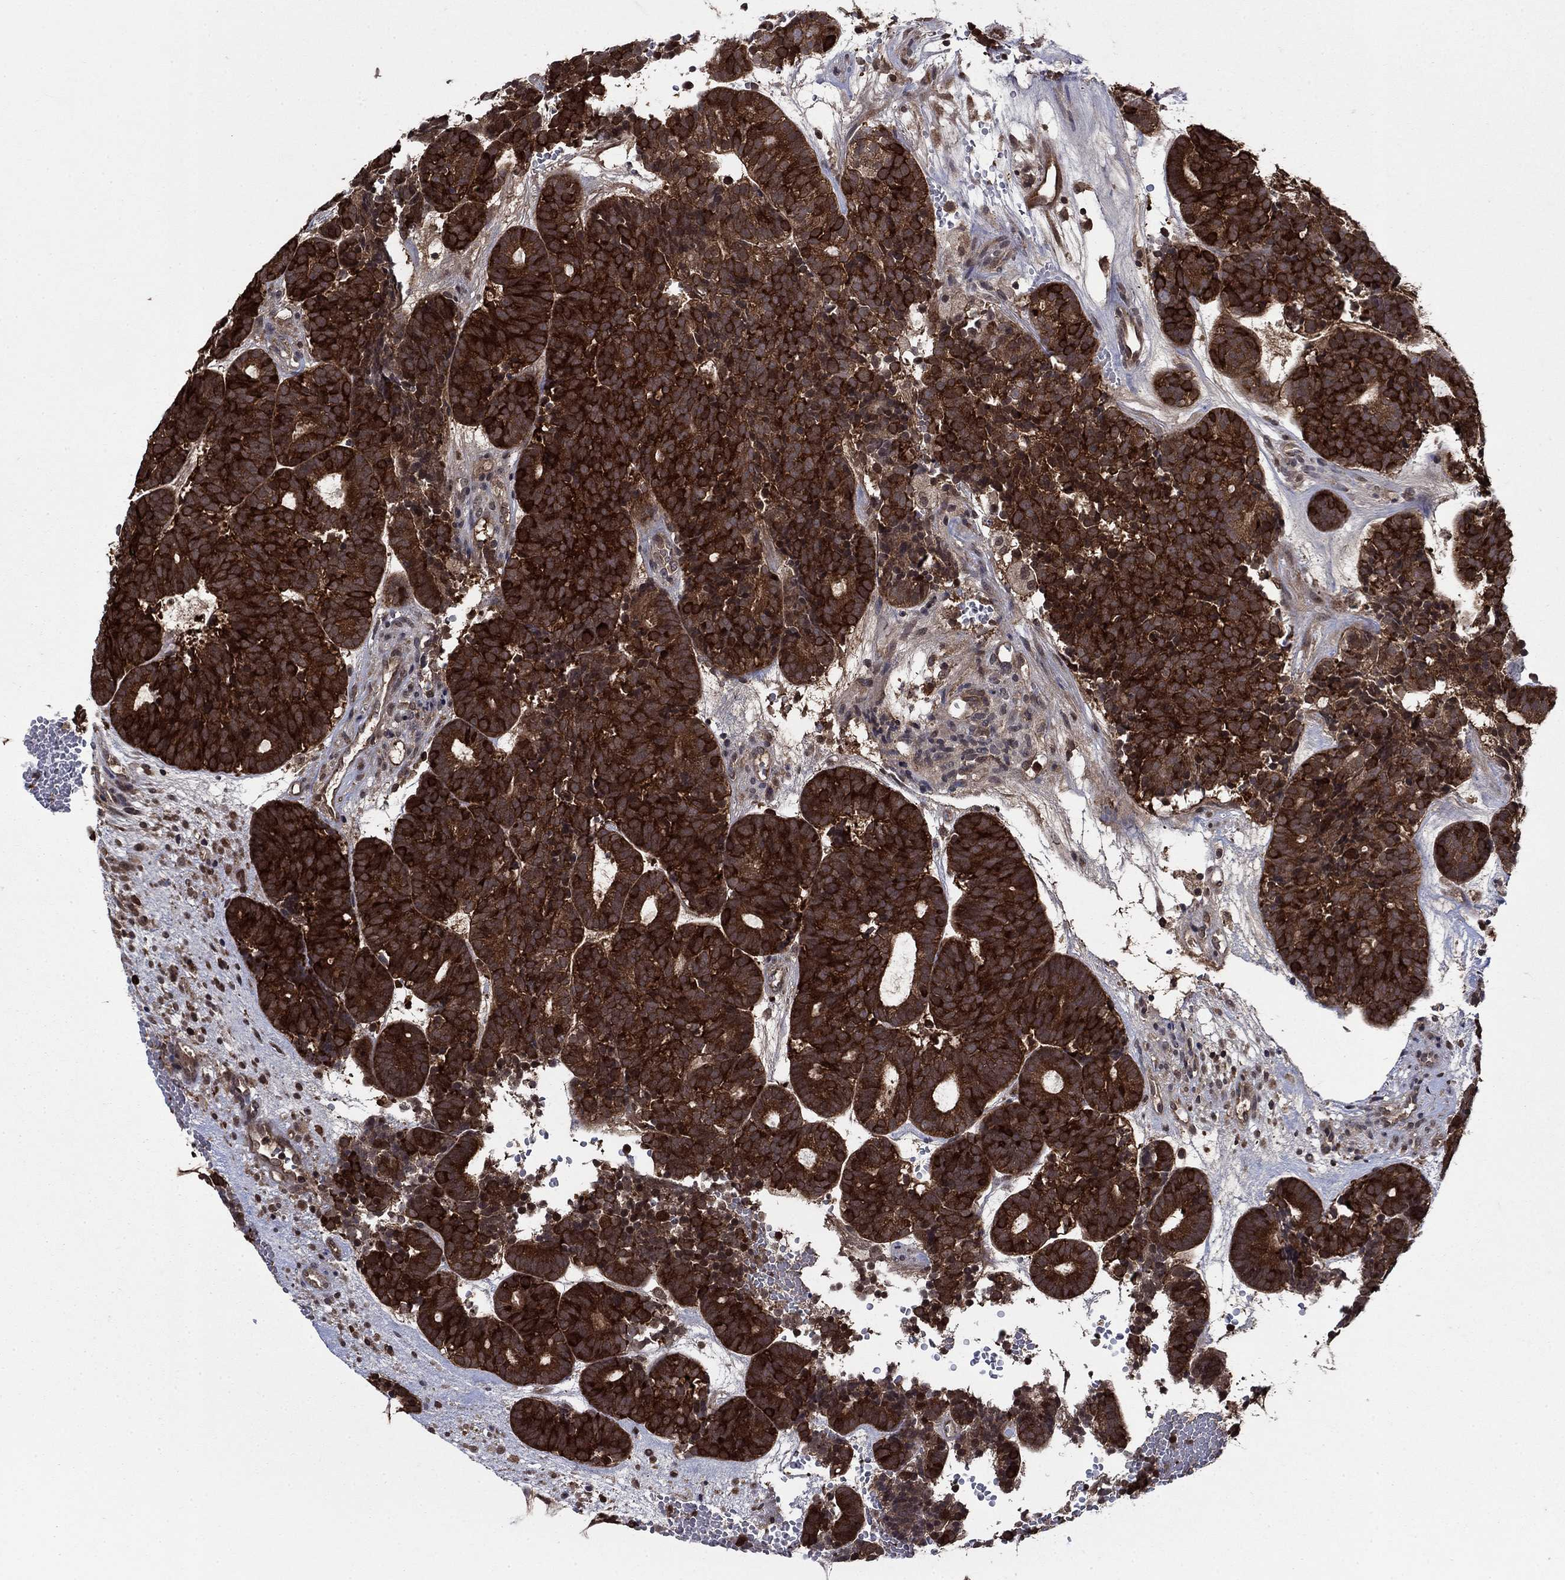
{"staining": {"intensity": "strong", "quantity": ">75%", "location": "cytoplasmic/membranous"}, "tissue": "head and neck cancer", "cell_type": "Tumor cells", "image_type": "cancer", "snomed": [{"axis": "morphology", "description": "Adenocarcinoma, NOS"}, {"axis": "topography", "description": "Head-Neck"}], "caption": "A brown stain shows strong cytoplasmic/membranous staining of a protein in adenocarcinoma (head and neck) tumor cells. The protein of interest is stained brown, and the nuclei are stained in blue (DAB IHC with brightfield microscopy, high magnification).", "gene": "CACYBP", "patient": {"sex": "female", "age": 81}}